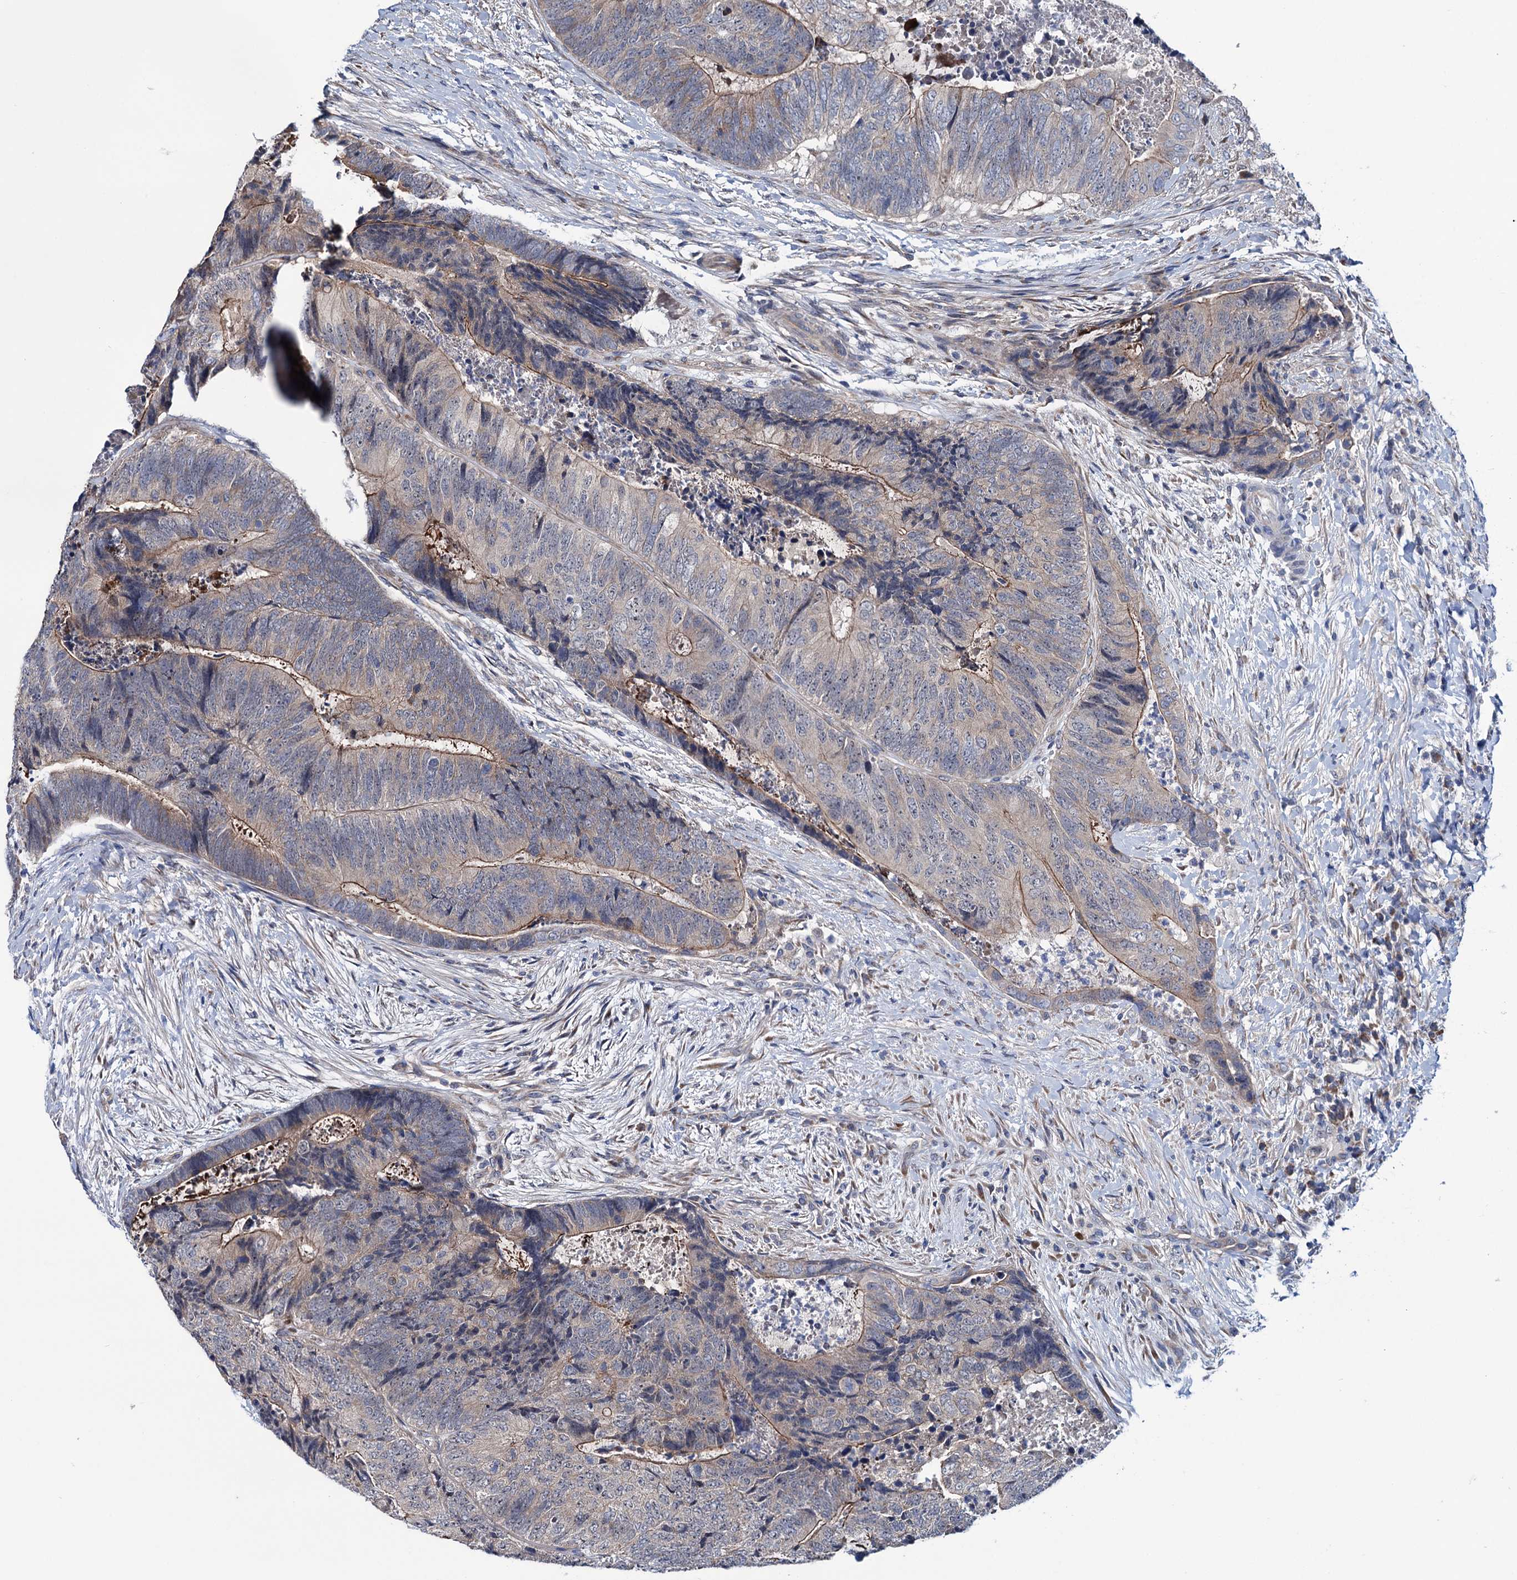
{"staining": {"intensity": "weak", "quantity": "25%-75%", "location": "cytoplasmic/membranous"}, "tissue": "colorectal cancer", "cell_type": "Tumor cells", "image_type": "cancer", "snomed": [{"axis": "morphology", "description": "Adenocarcinoma, NOS"}, {"axis": "topography", "description": "Colon"}], "caption": "Protein expression analysis of adenocarcinoma (colorectal) shows weak cytoplasmic/membranous positivity in approximately 25%-75% of tumor cells. (DAB (3,3'-diaminobenzidine) IHC, brown staining for protein, blue staining for nuclei).", "gene": "EYA4", "patient": {"sex": "female", "age": 67}}